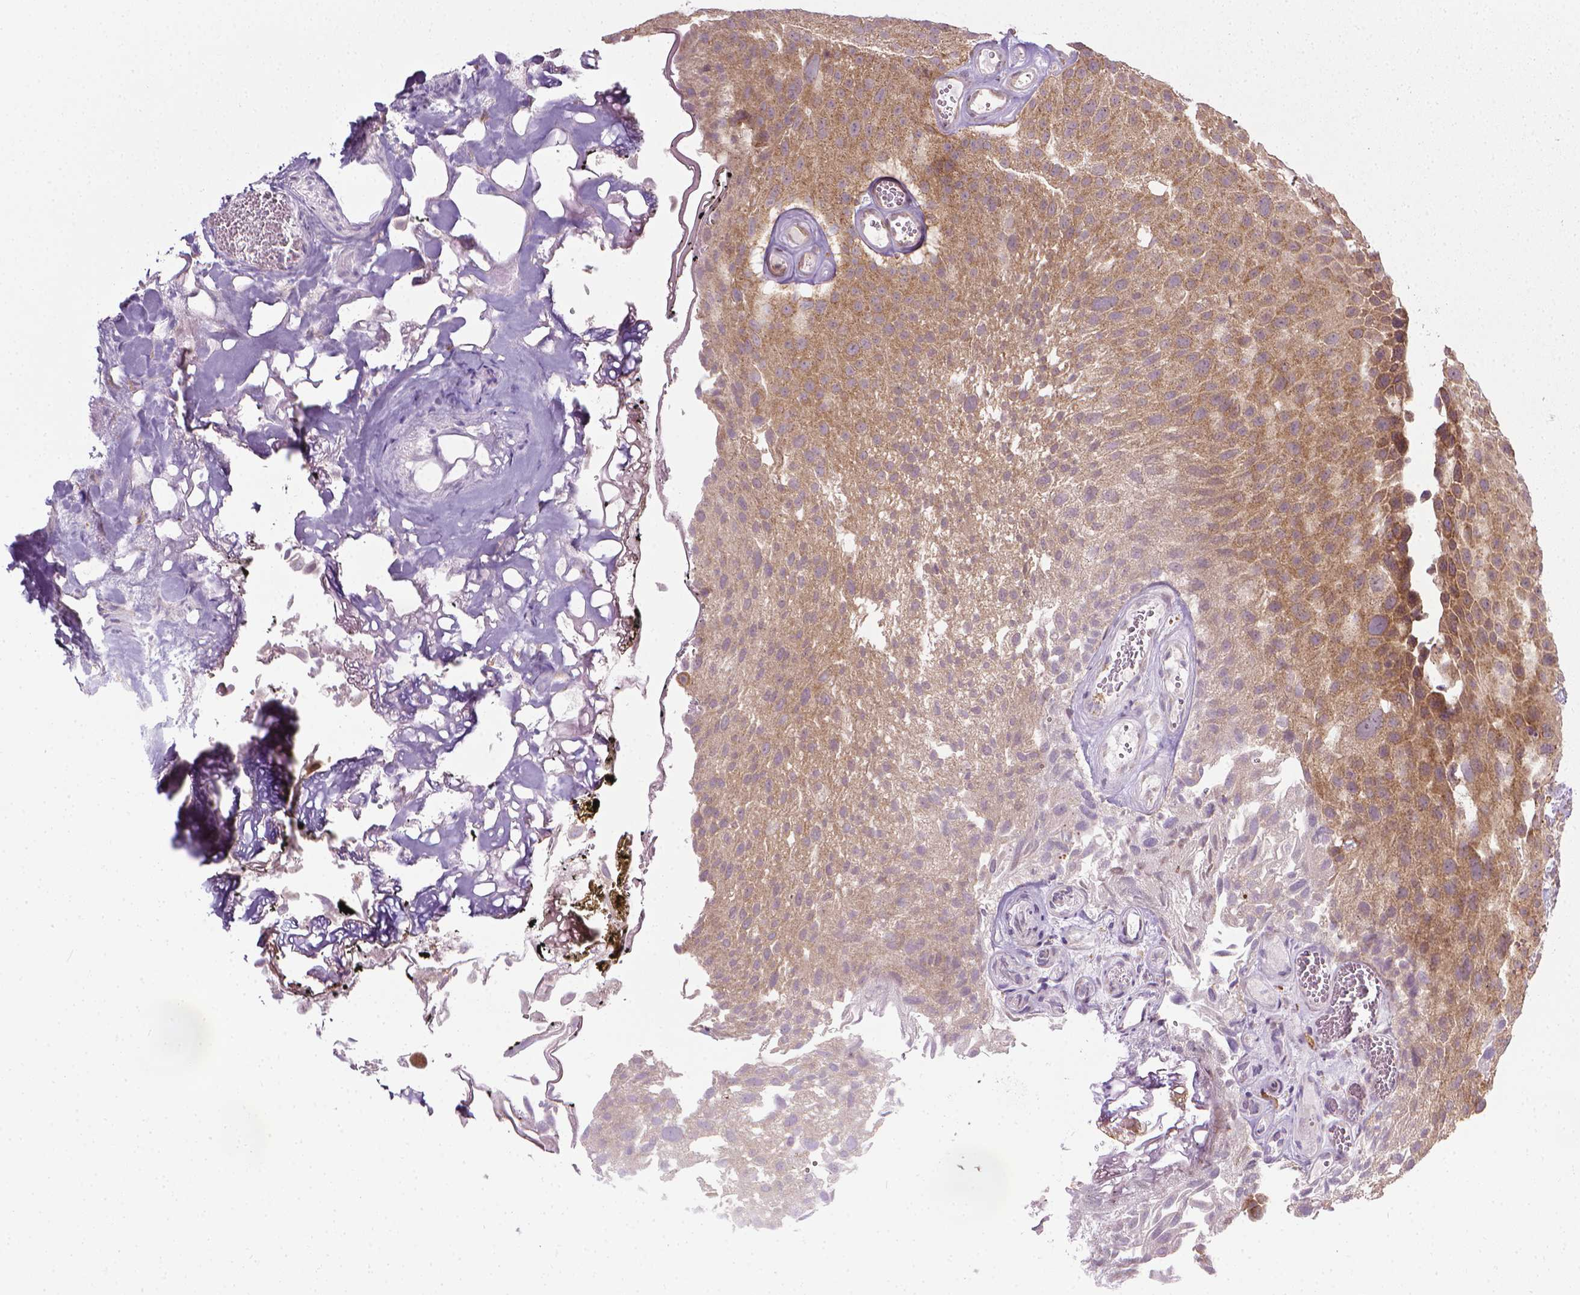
{"staining": {"intensity": "moderate", "quantity": ">75%", "location": "cytoplasmic/membranous"}, "tissue": "urothelial cancer", "cell_type": "Tumor cells", "image_type": "cancer", "snomed": [{"axis": "morphology", "description": "Urothelial carcinoma, Low grade"}, {"axis": "topography", "description": "Urinary bladder"}], "caption": "Urothelial cancer tissue reveals moderate cytoplasmic/membranous staining in about >75% of tumor cells, visualized by immunohistochemistry.", "gene": "PRAG1", "patient": {"sex": "male", "age": 72}}